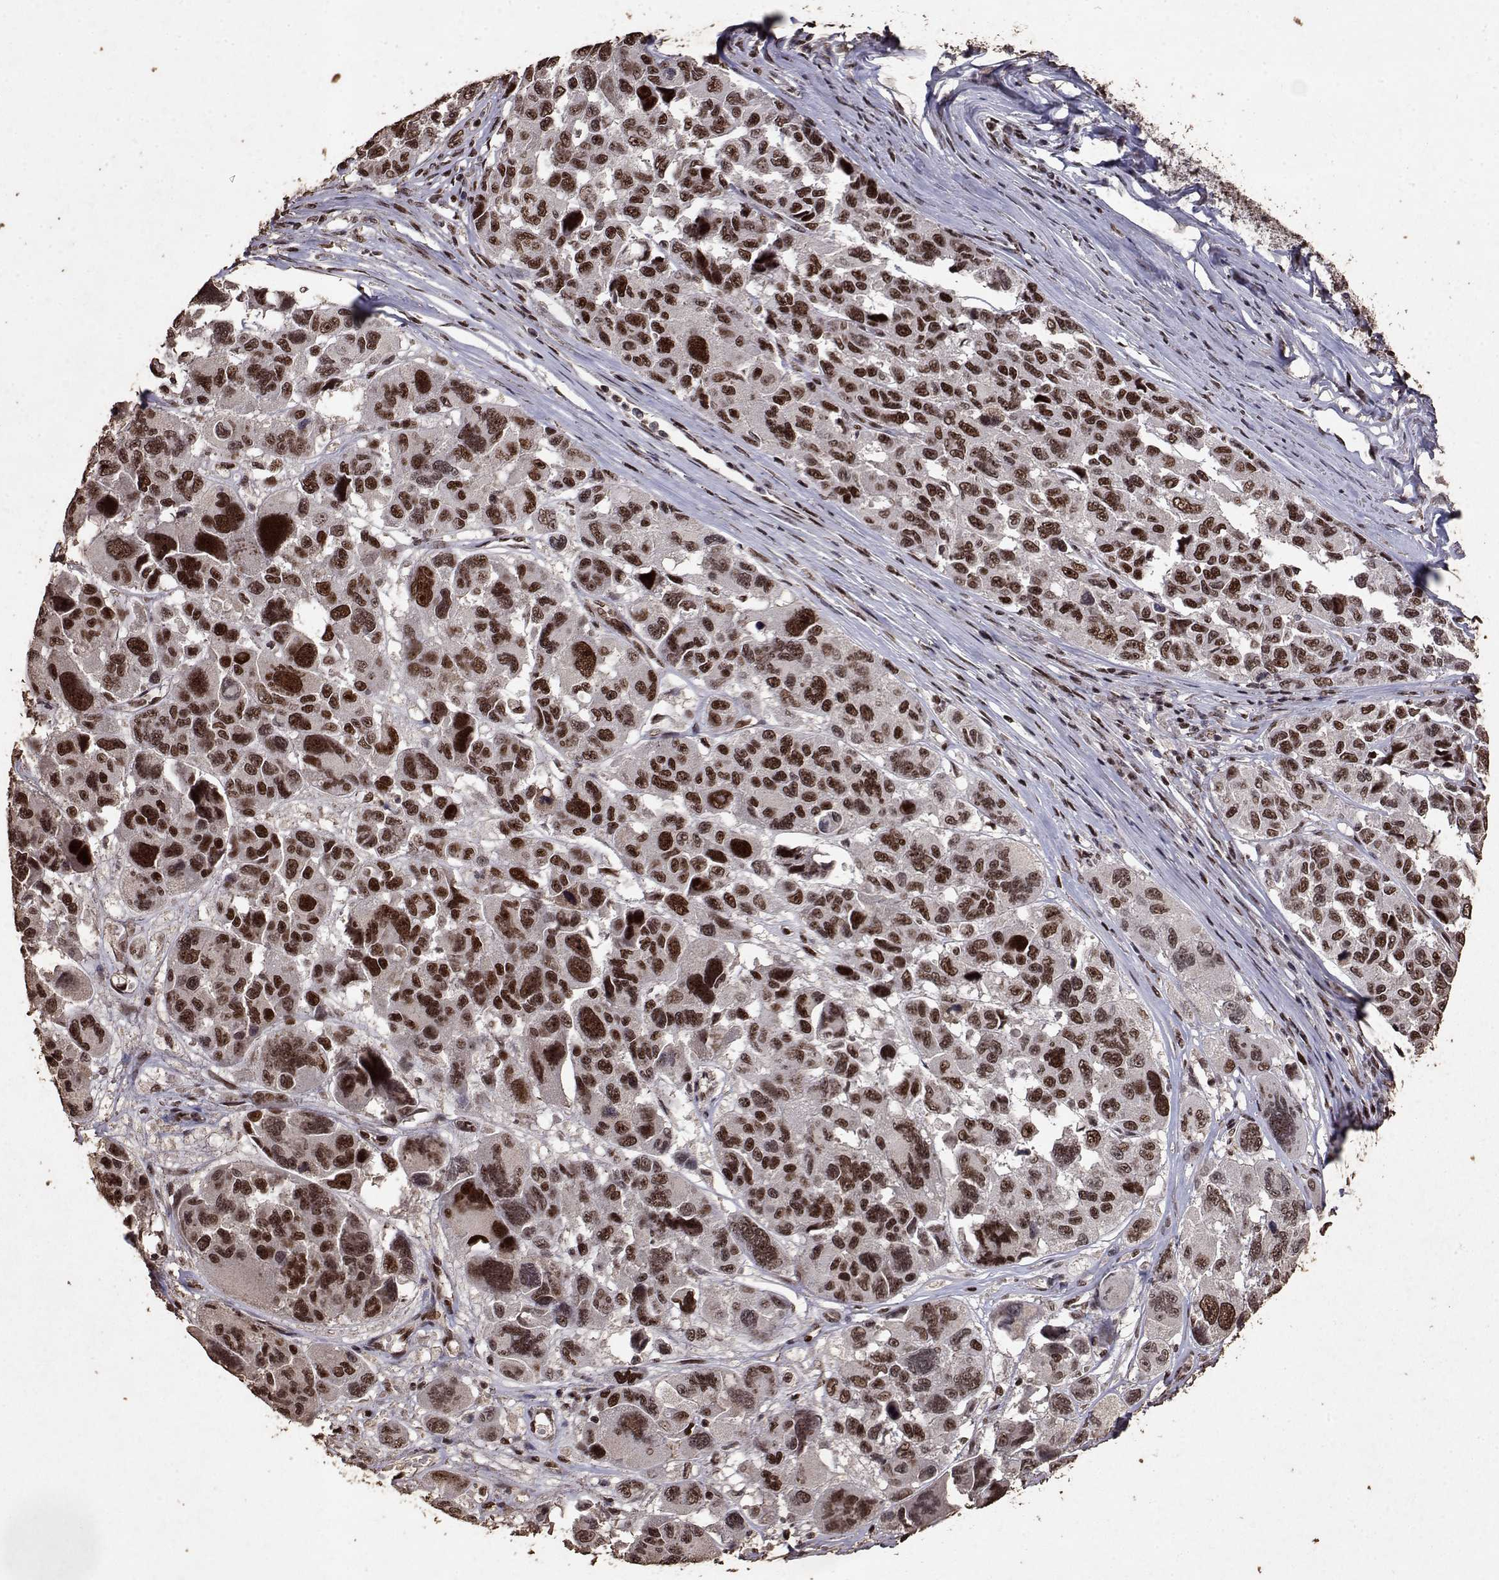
{"staining": {"intensity": "strong", "quantity": ">75%", "location": "nuclear"}, "tissue": "melanoma", "cell_type": "Tumor cells", "image_type": "cancer", "snomed": [{"axis": "morphology", "description": "Malignant melanoma, NOS"}, {"axis": "topography", "description": "Skin"}], "caption": "Melanoma was stained to show a protein in brown. There is high levels of strong nuclear staining in about >75% of tumor cells. (DAB (3,3'-diaminobenzidine) IHC, brown staining for protein, blue staining for nuclei).", "gene": "TOE1", "patient": {"sex": "female", "age": 66}}